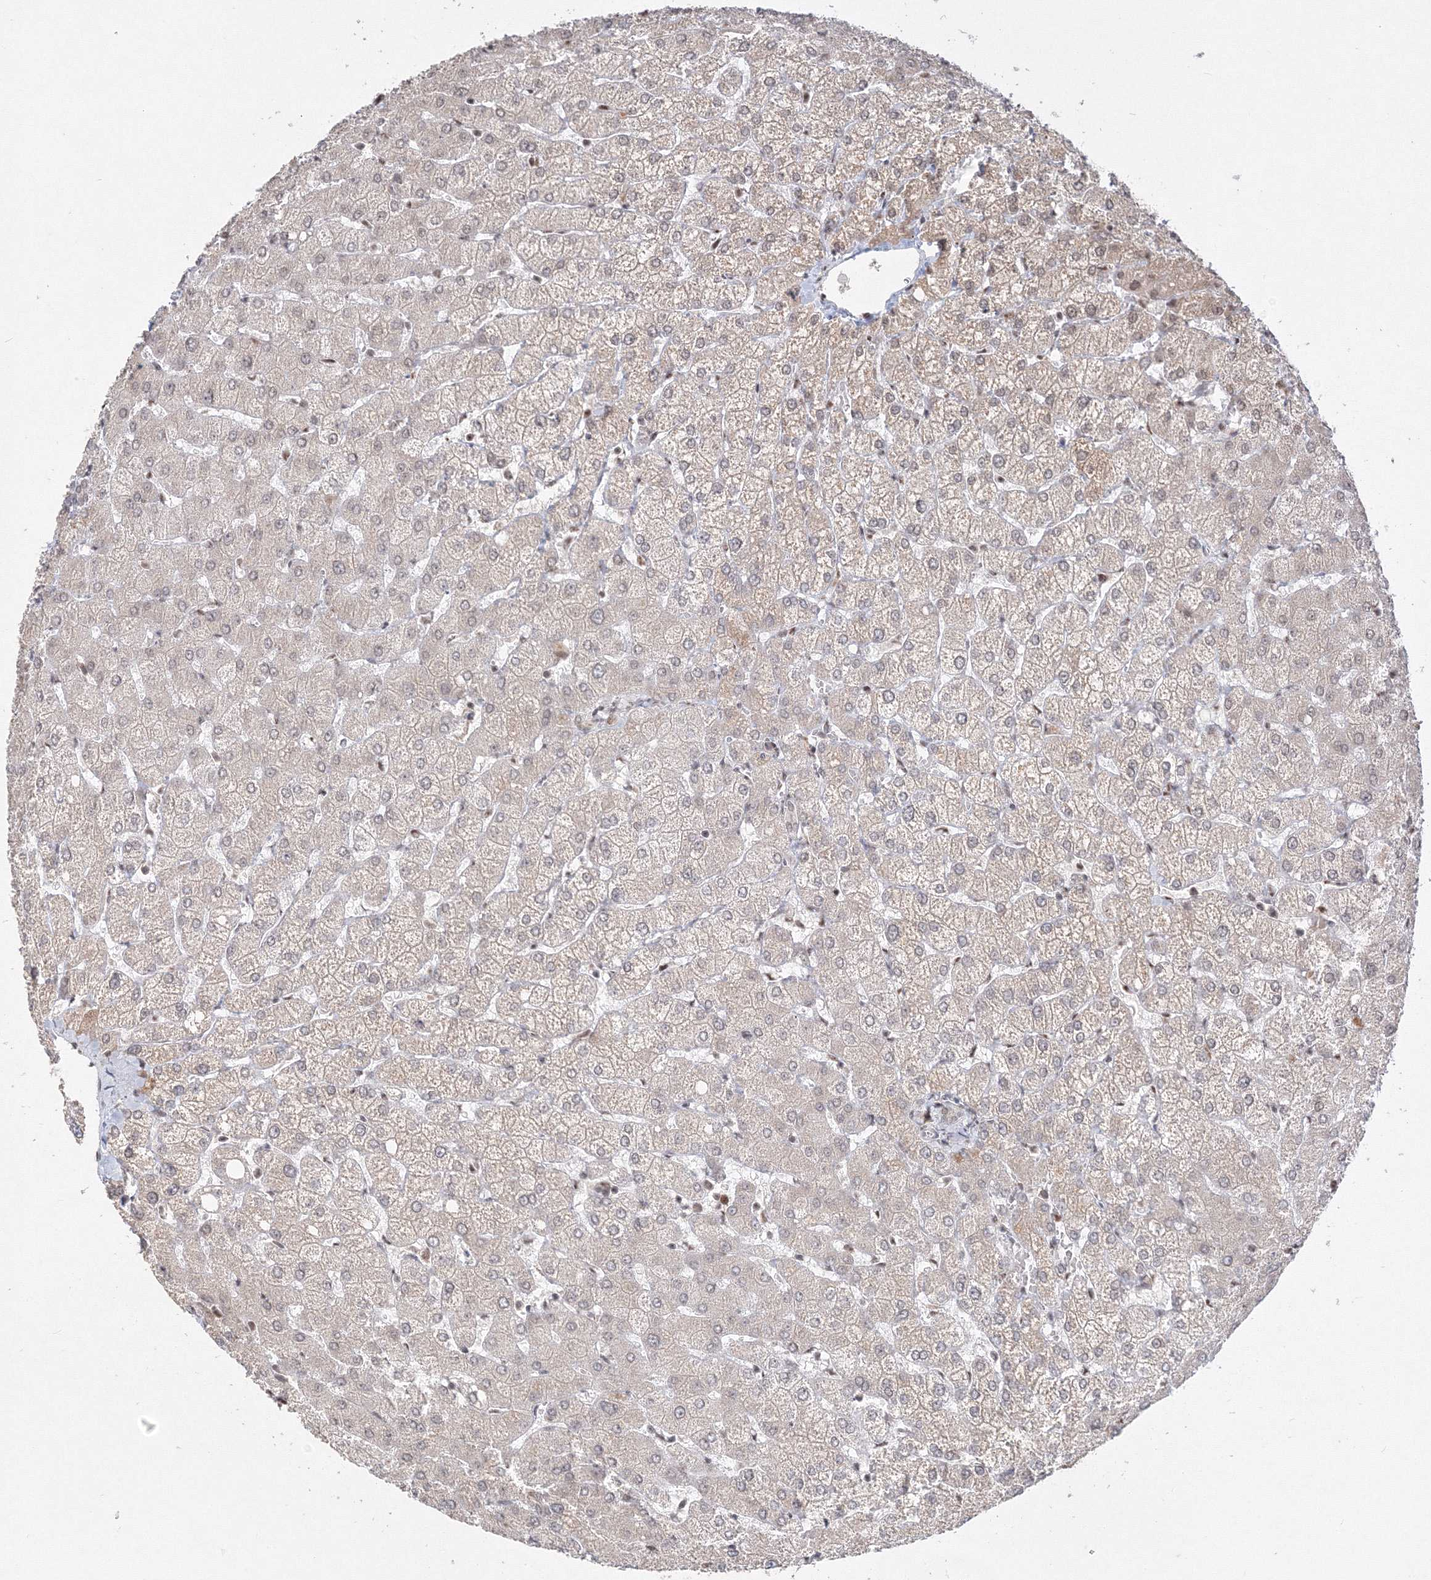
{"staining": {"intensity": "negative", "quantity": "none", "location": "none"}, "tissue": "liver", "cell_type": "Cholangiocytes", "image_type": "normal", "snomed": [{"axis": "morphology", "description": "Normal tissue, NOS"}, {"axis": "topography", "description": "Liver"}], "caption": "DAB (3,3'-diaminobenzidine) immunohistochemical staining of normal human liver displays no significant expression in cholangiocytes.", "gene": "IWS1", "patient": {"sex": "female", "age": 54}}